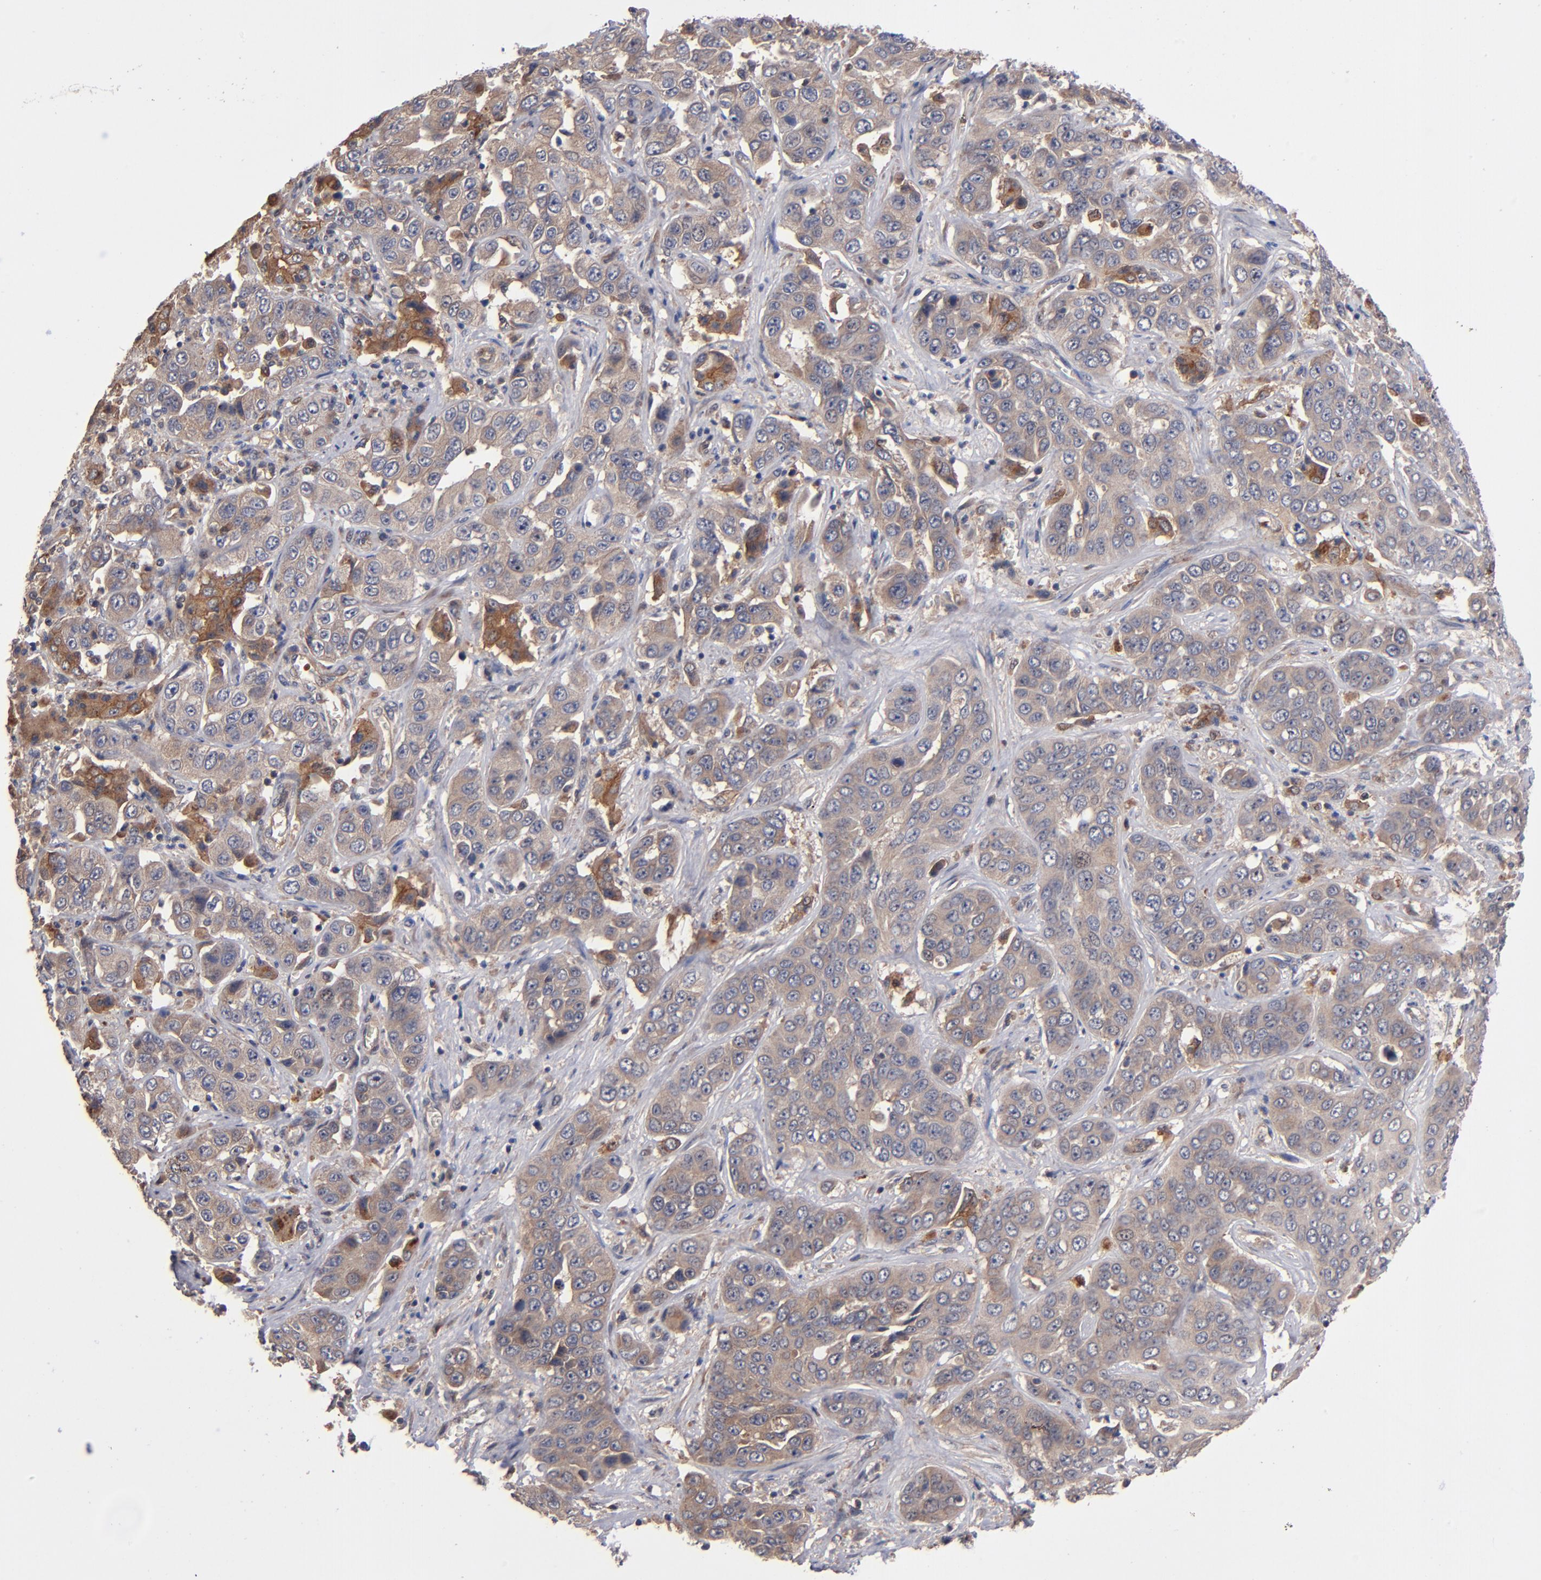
{"staining": {"intensity": "weak", "quantity": ">75%", "location": "cytoplasmic/membranous"}, "tissue": "liver cancer", "cell_type": "Tumor cells", "image_type": "cancer", "snomed": [{"axis": "morphology", "description": "Cholangiocarcinoma"}, {"axis": "topography", "description": "Liver"}], "caption": "A high-resolution histopathology image shows IHC staining of liver cancer (cholangiocarcinoma), which shows weak cytoplasmic/membranous staining in about >75% of tumor cells. The protein is shown in brown color, while the nuclei are stained blue.", "gene": "BDKRB1", "patient": {"sex": "female", "age": 52}}